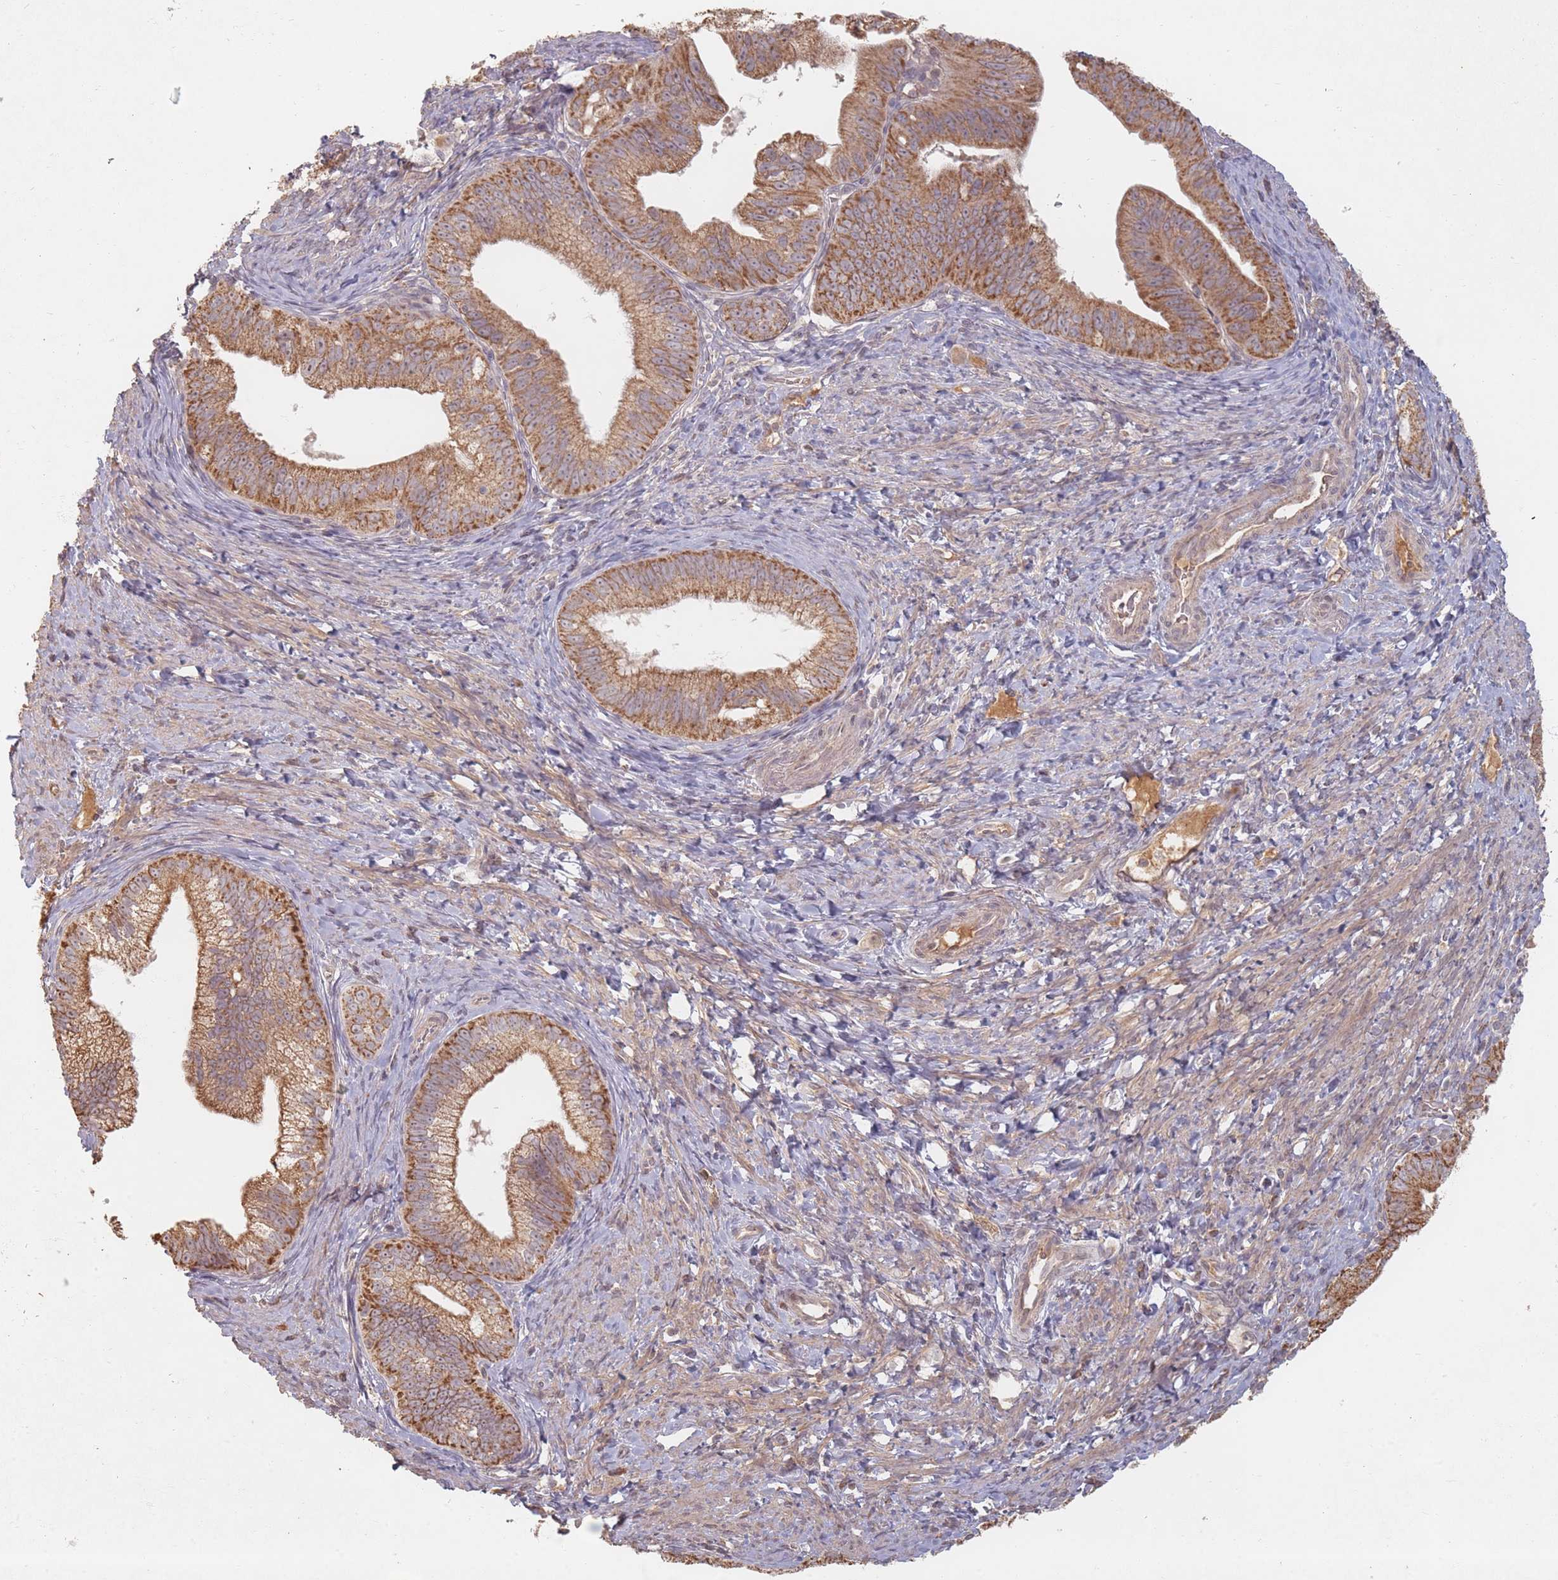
{"staining": {"intensity": "moderate", "quantity": ">75%", "location": "cytoplasmic/membranous"}, "tissue": "pancreatic cancer", "cell_type": "Tumor cells", "image_type": "cancer", "snomed": [{"axis": "morphology", "description": "Adenocarcinoma, NOS"}, {"axis": "topography", "description": "Pancreas"}], "caption": "A brown stain labels moderate cytoplasmic/membranous staining of a protein in human pancreatic cancer tumor cells.", "gene": "OR2M4", "patient": {"sex": "male", "age": 70}}